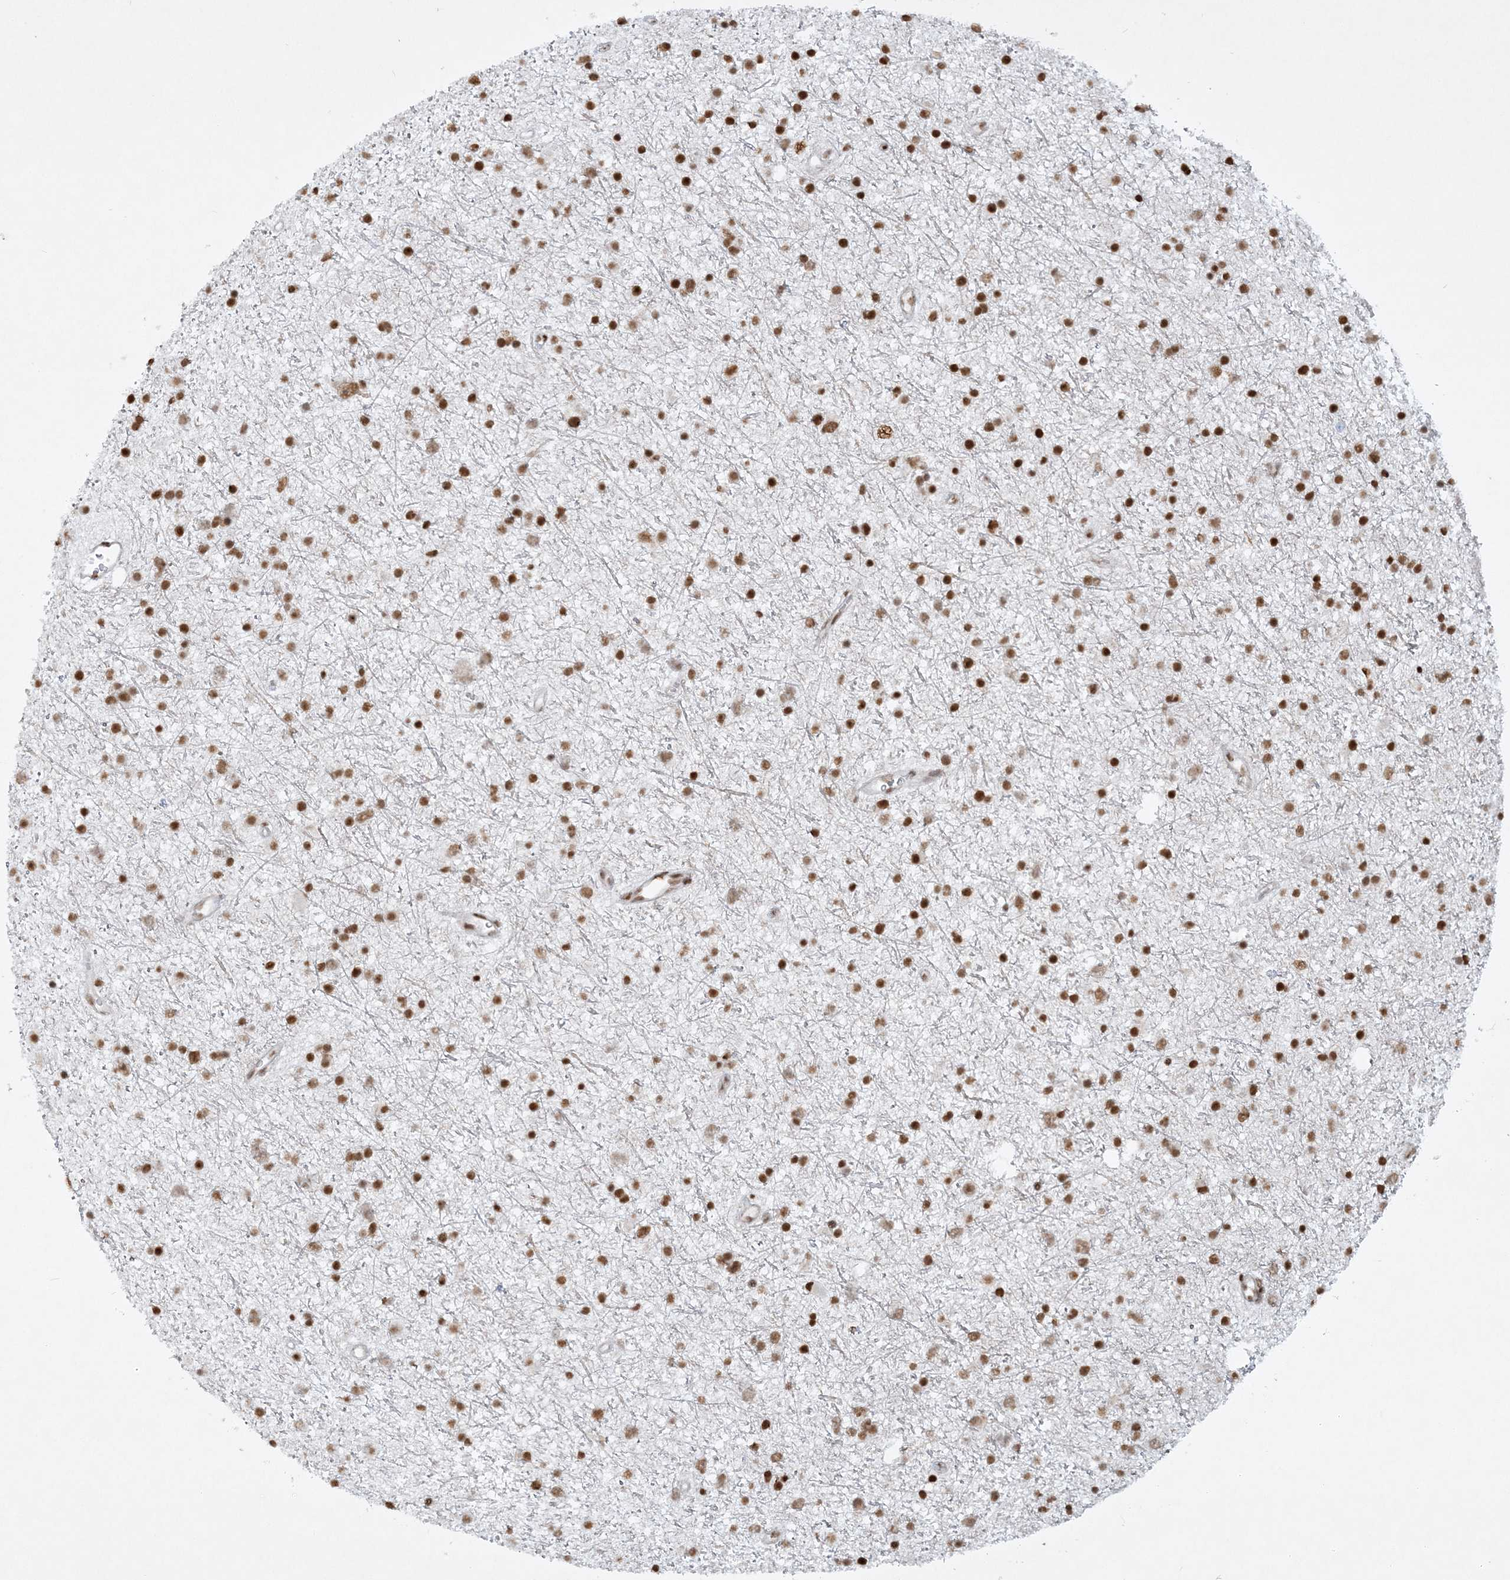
{"staining": {"intensity": "strong", "quantity": ">75%", "location": "nuclear"}, "tissue": "glioma", "cell_type": "Tumor cells", "image_type": "cancer", "snomed": [{"axis": "morphology", "description": "Glioma, malignant, Low grade"}, {"axis": "topography", "description": "Cerebral cortex"}], "caption": "Glioma stained with a protein marker displays strong staining in tumor cells.", "gene": "DELE1", "patient": {"sex": "female", "age": 39}}